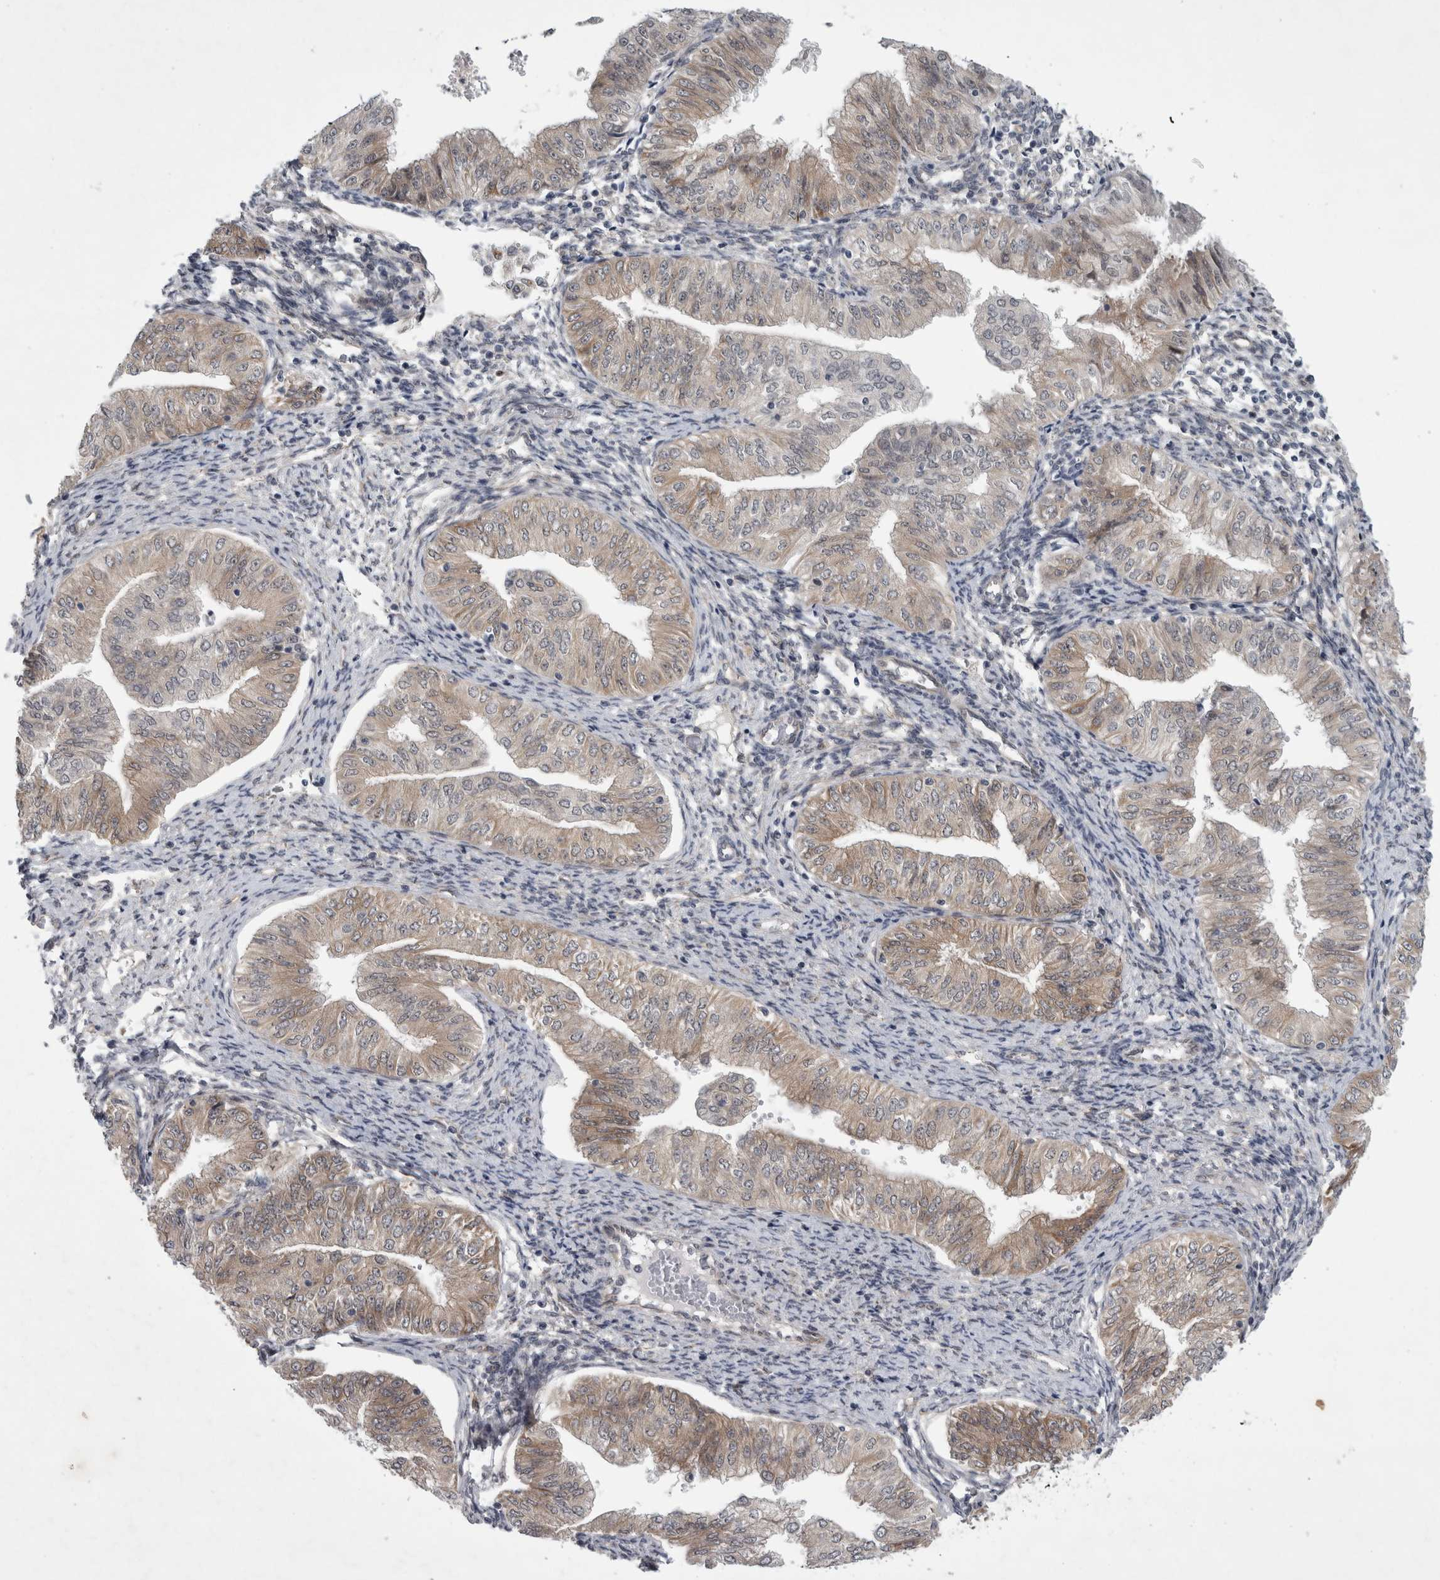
{"staining": {"intensity": "weak", "quantity": ">75%", "location": "cytoplasmic/membranous"}, "tissue": "endometrial cancer", "cell_type": "Tumor cells", "image_type": "cancer", "snomed": [{"axis": "morphology", "description": "Normal tissue, NOS"}, {"axis": "morphology", "description": "Adenocarcinoma, NOS"}, {"axis": "topography", "description": "Endometrium"}], "caption": "Protein expression analysis of endometrial adenocarcinoma exhibits weak cytoplasmic/membranous staining in approximately >75% of tumor cells.", "gene": "PARP11", "patient": {"sex": "female", "age": 53}}